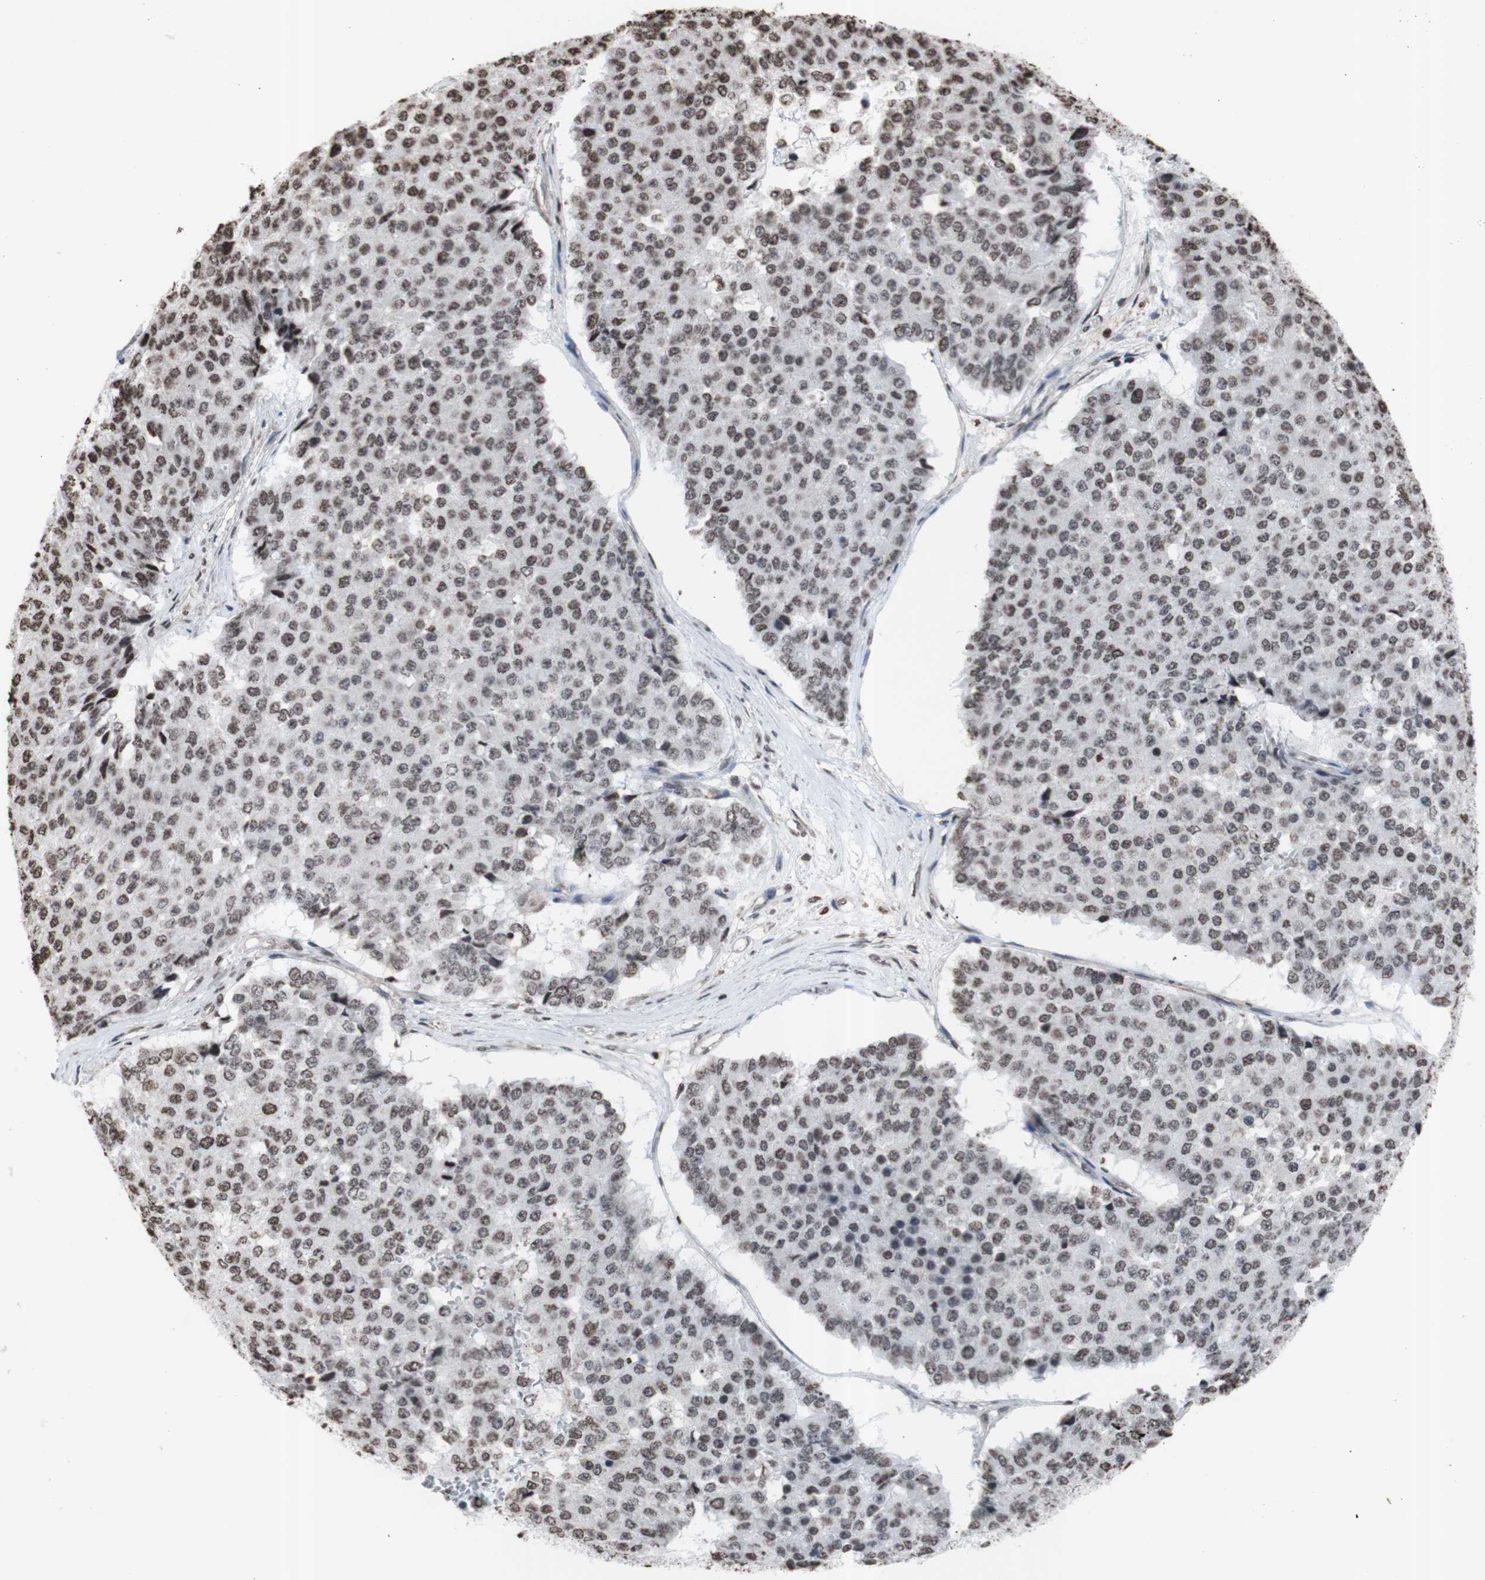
{"staining": {"intensity": "moderate", "quantity": "<25%", "location": "nuclear"}, "tissue": "pancreatic cancer", "cell_type": "Tumor cells", "image_type": "cancer", "snomed": [{"axis": "morphology", "description": "Adenocarcinoma, NOS"}, {"axis": "topography", "description": "Pancreas"}], "caption": "Pancreatic cancer stained for a protein (brown) reveals moderate nuclear positive positivity in about <25% of tumor cells.", "gene": "SNAI2", "patient": {"sex": "male", "age": 50}}